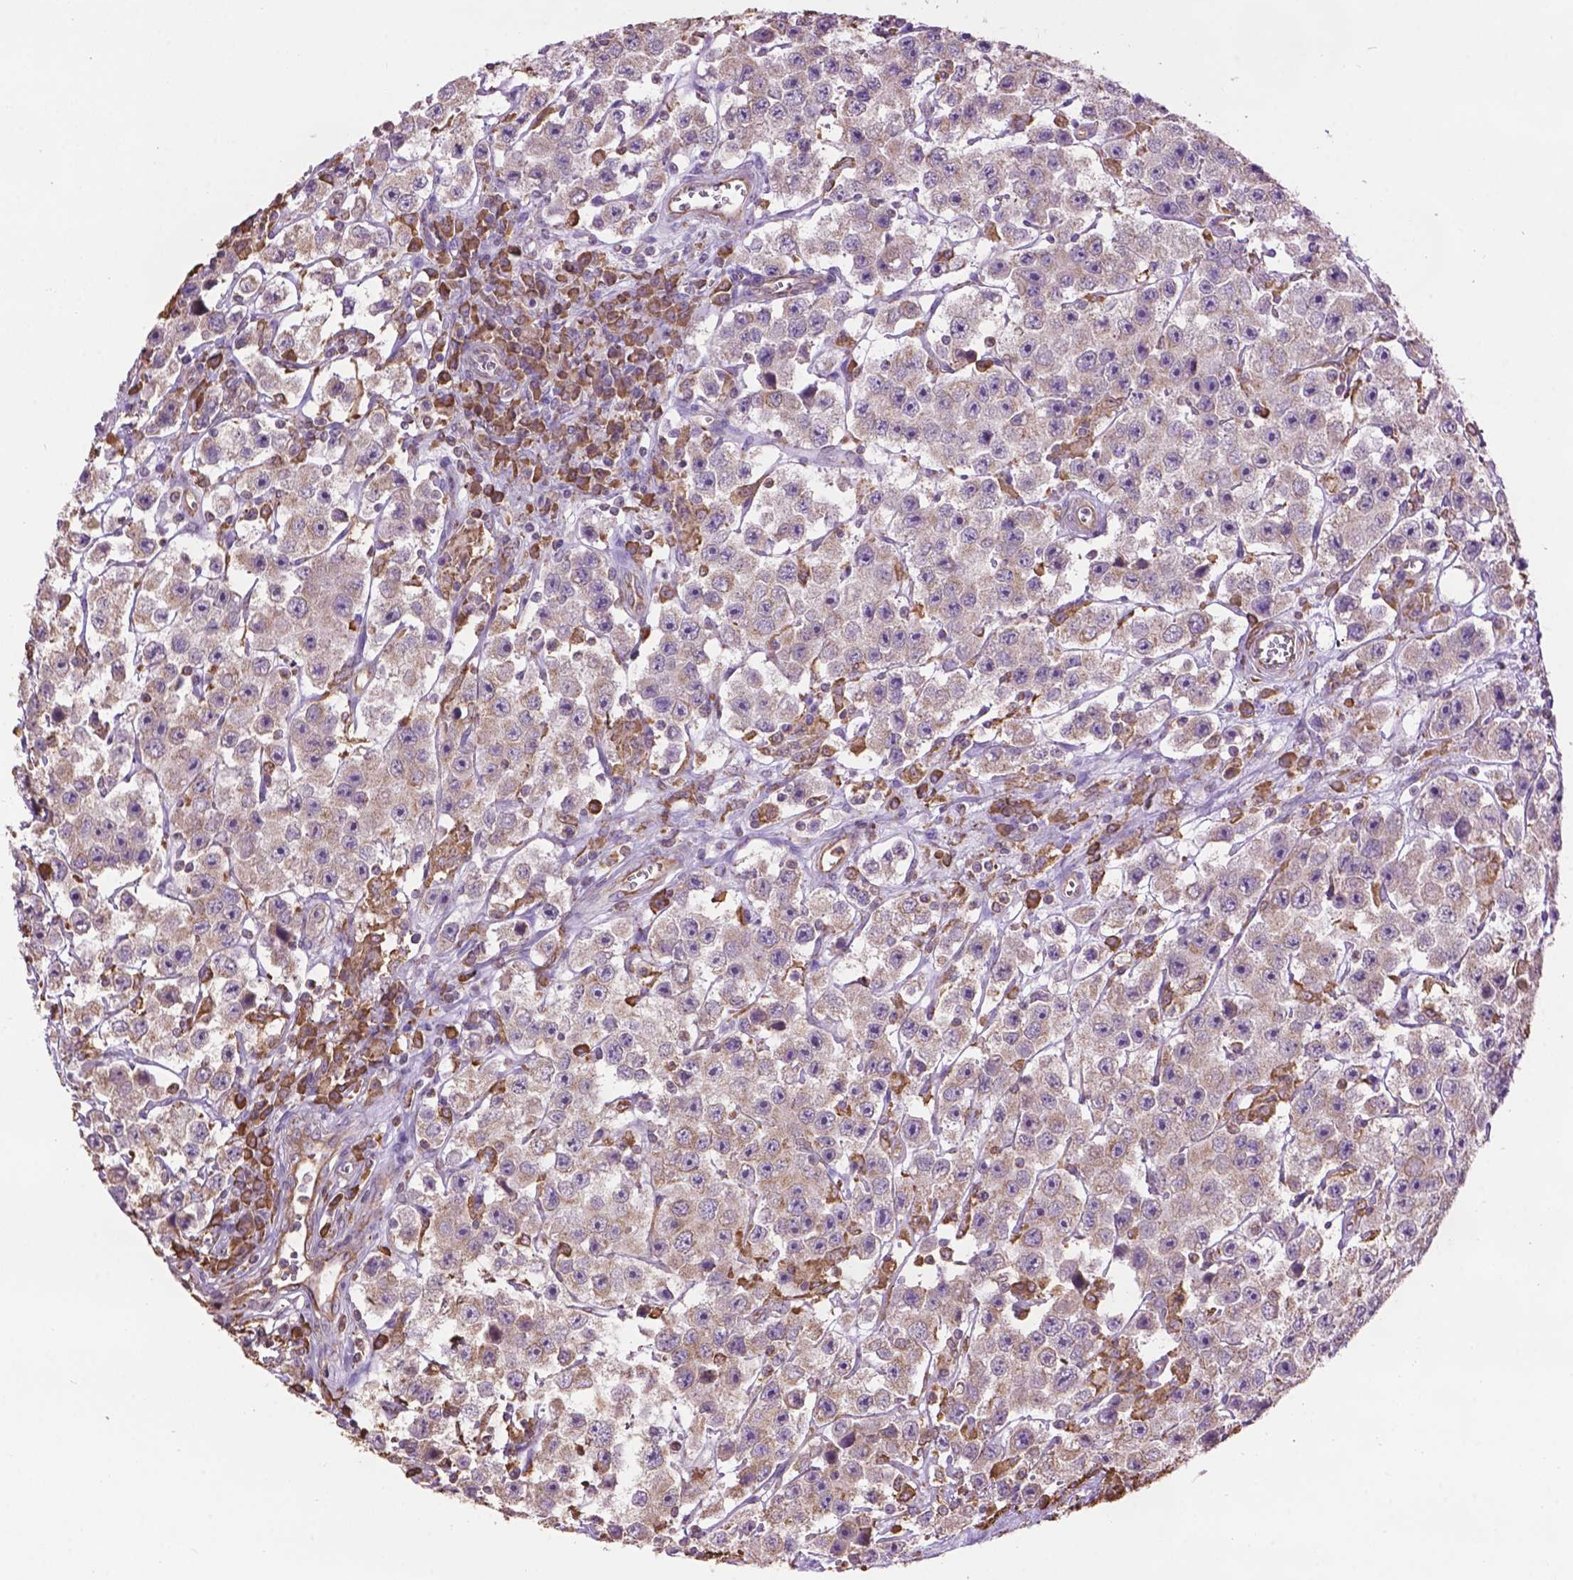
{"staining": {"intensity": "weak", "quantity": "<25%", "location": "cytoplasmic/membranous"}, "tissue": "testis cancer", "cell_type": "Tumor cells", "image_type": "cancer", "snomed": [{"axis": "morphology", "description": "Seminoma, NOS"}, {"axis": "topography", "description": "Testis"}], "caption": "There is no significant expression in tumor cells of testis seminoma.", "gene": "PPP2R5E", "patient": {"sex": "male", "age": 45}}